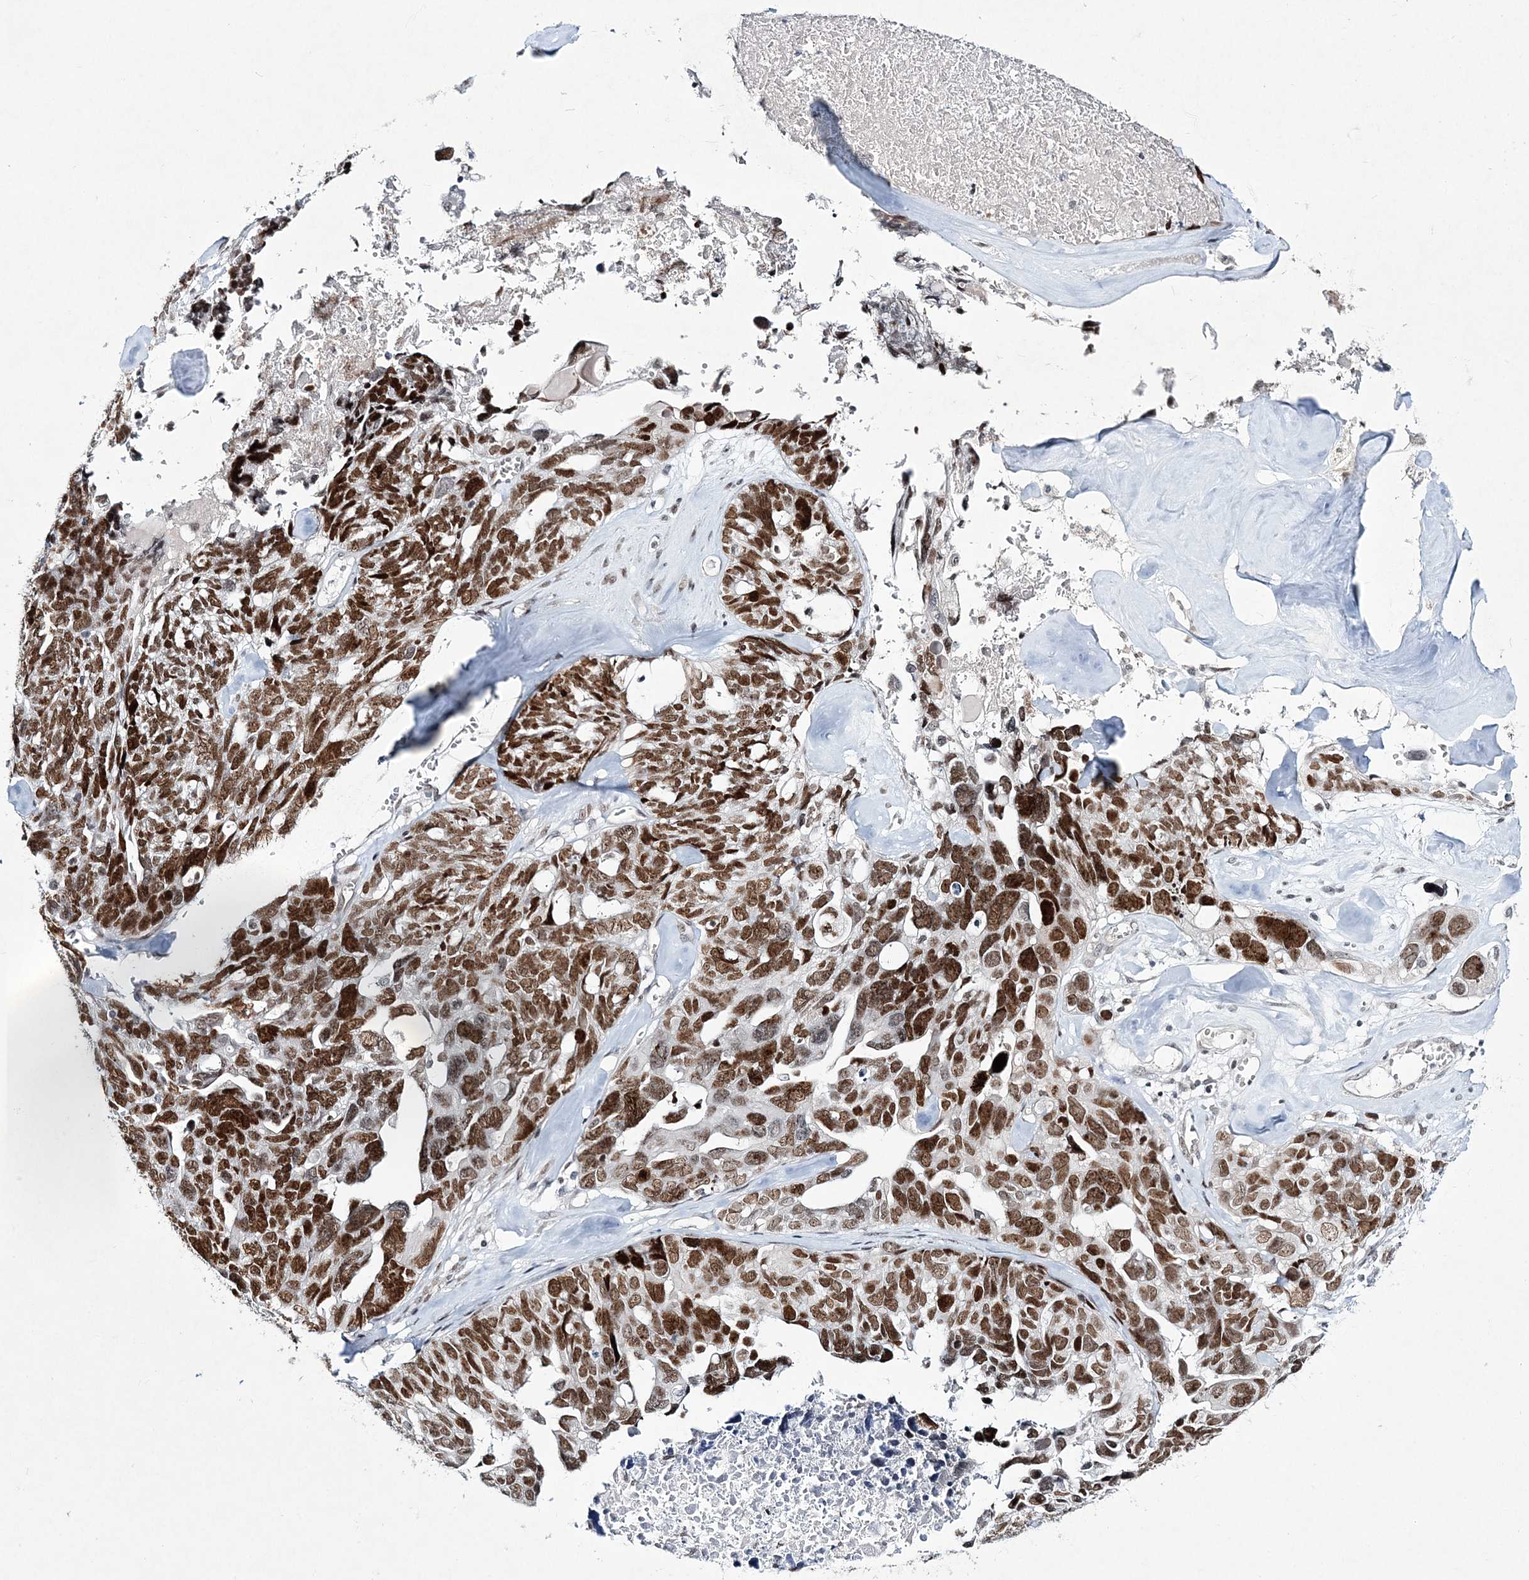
{"staining": {"intensity": "moderate", "quantity": ">75%", "location": "nuclear"}, "tissue": "ovarian cancer", "cell_type": "Tumor cells", "image_type": "cancer", "snomed": [{"axis": "morphology", "description": "Cystadenocarcinoma, serous, NOS"}, {"axis": "topography", "description": "Ovary"}], "caption": "Protein analysis of serous cystadenocarcinoma (ovarian) tissue exhibits moderate nuclear expression in about >75% of tumor cells.", "gene": "LRRFIP2", "patient": {"sex": "female", "age": 79}}